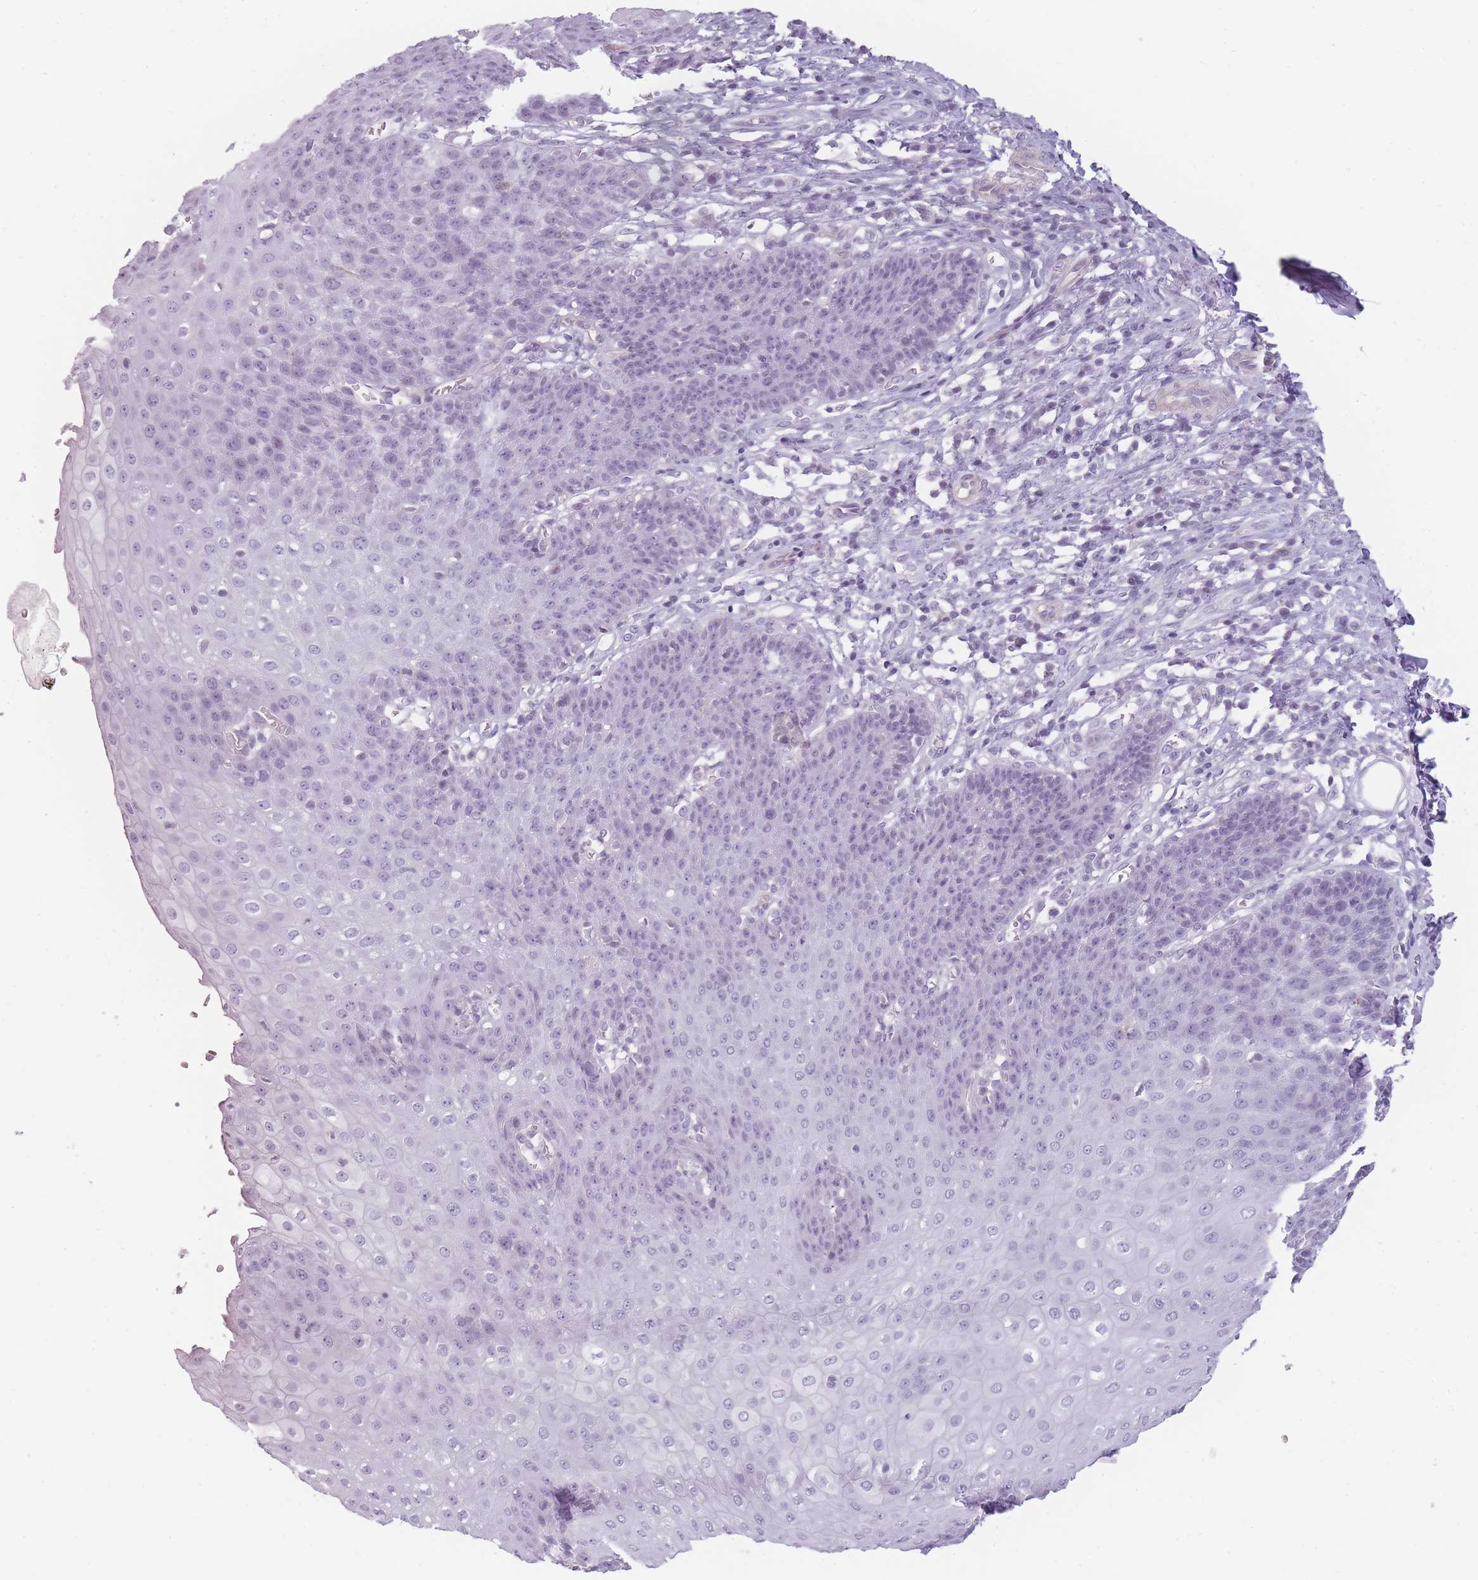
{"staining": {"intensity": "negative", "quantity": "none", "location": "none"}, "tissue": "esophagus", "cell_type": "Squamous epithelial cells", "image_type": "normal", "snomed": [{"axis": "morphology", "description": "Normal tissue, NOS"}, {"axis": "topography", "description": "Esophagus"}], "caption": "High power microscopy photomicrograph of an immunohistochemistry (IHC) histopathology image of benign esophagus, revealing no significant expression in squamous epithelial cells. (DAB IHC with hematoxylin counter stain).", "gene": "GGT1", "patient": {"sex": "male", "age": 71}}